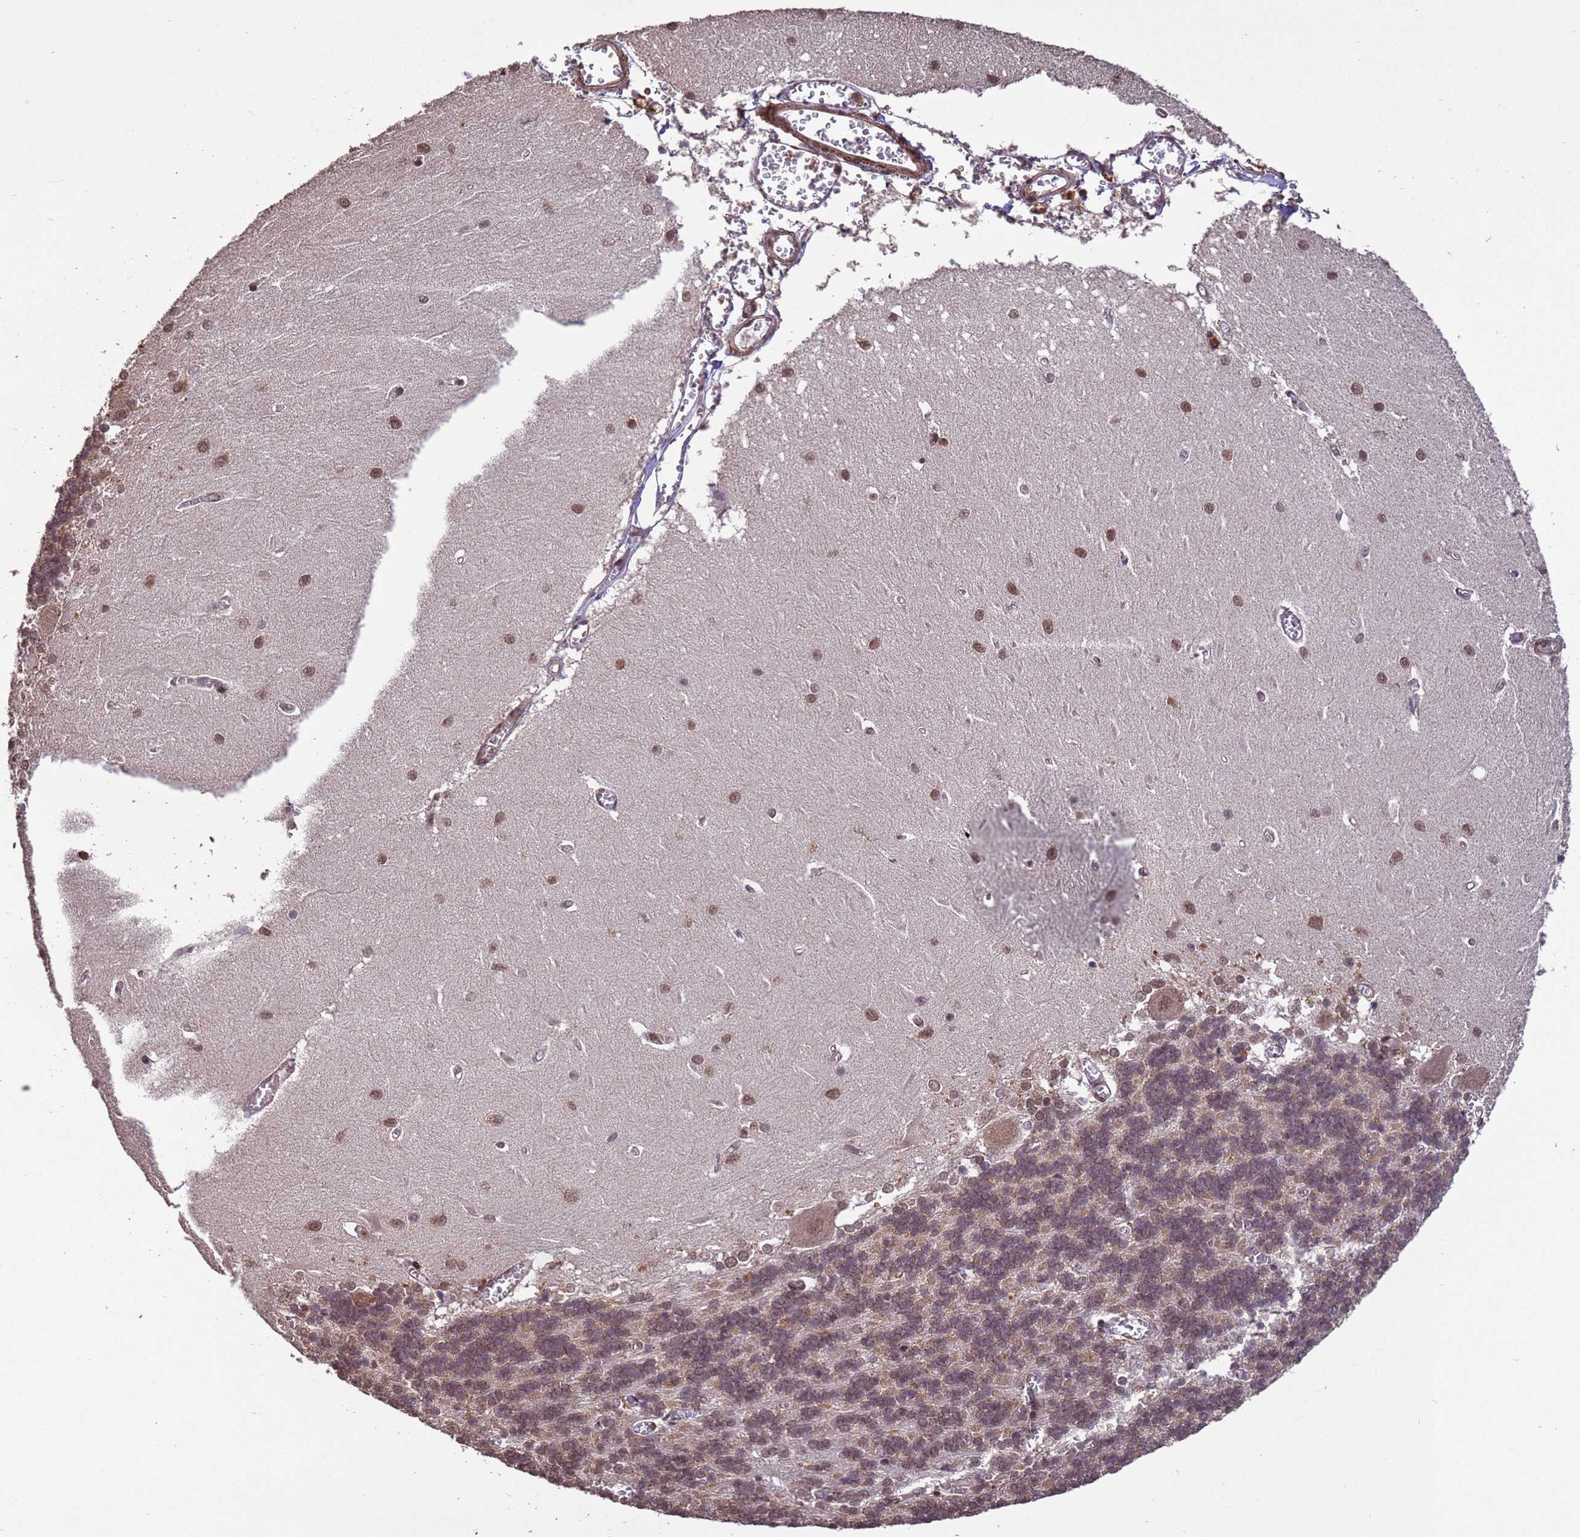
{"staining": {"intensity": "weak", "quantity": "25%-75%", "location": "cytoplasmic/membranous"}, "tissue": "cerebellum", "cell_type": "Cells in granular layer", "image_type": "normal", "snomed": [{"axis": "morphology", "description": "Normal tissue, NOS"}, {"axis": "topography", "description": "Cerebellum"}], "caption": "High-power microscopy captured an immunohistochemistry (IHC) micrograph of benign cerebellum, revealing weak cytoplasmic/membranous positivity in approximately 25%-75% of cells in granular layer. The staining was performed using DAB, with brown indicating positive protein expression. Nuclei are stained blue with hematoxylin.", "gene": "VSTM4", "patient": {"sex": "male", "age": 37}}